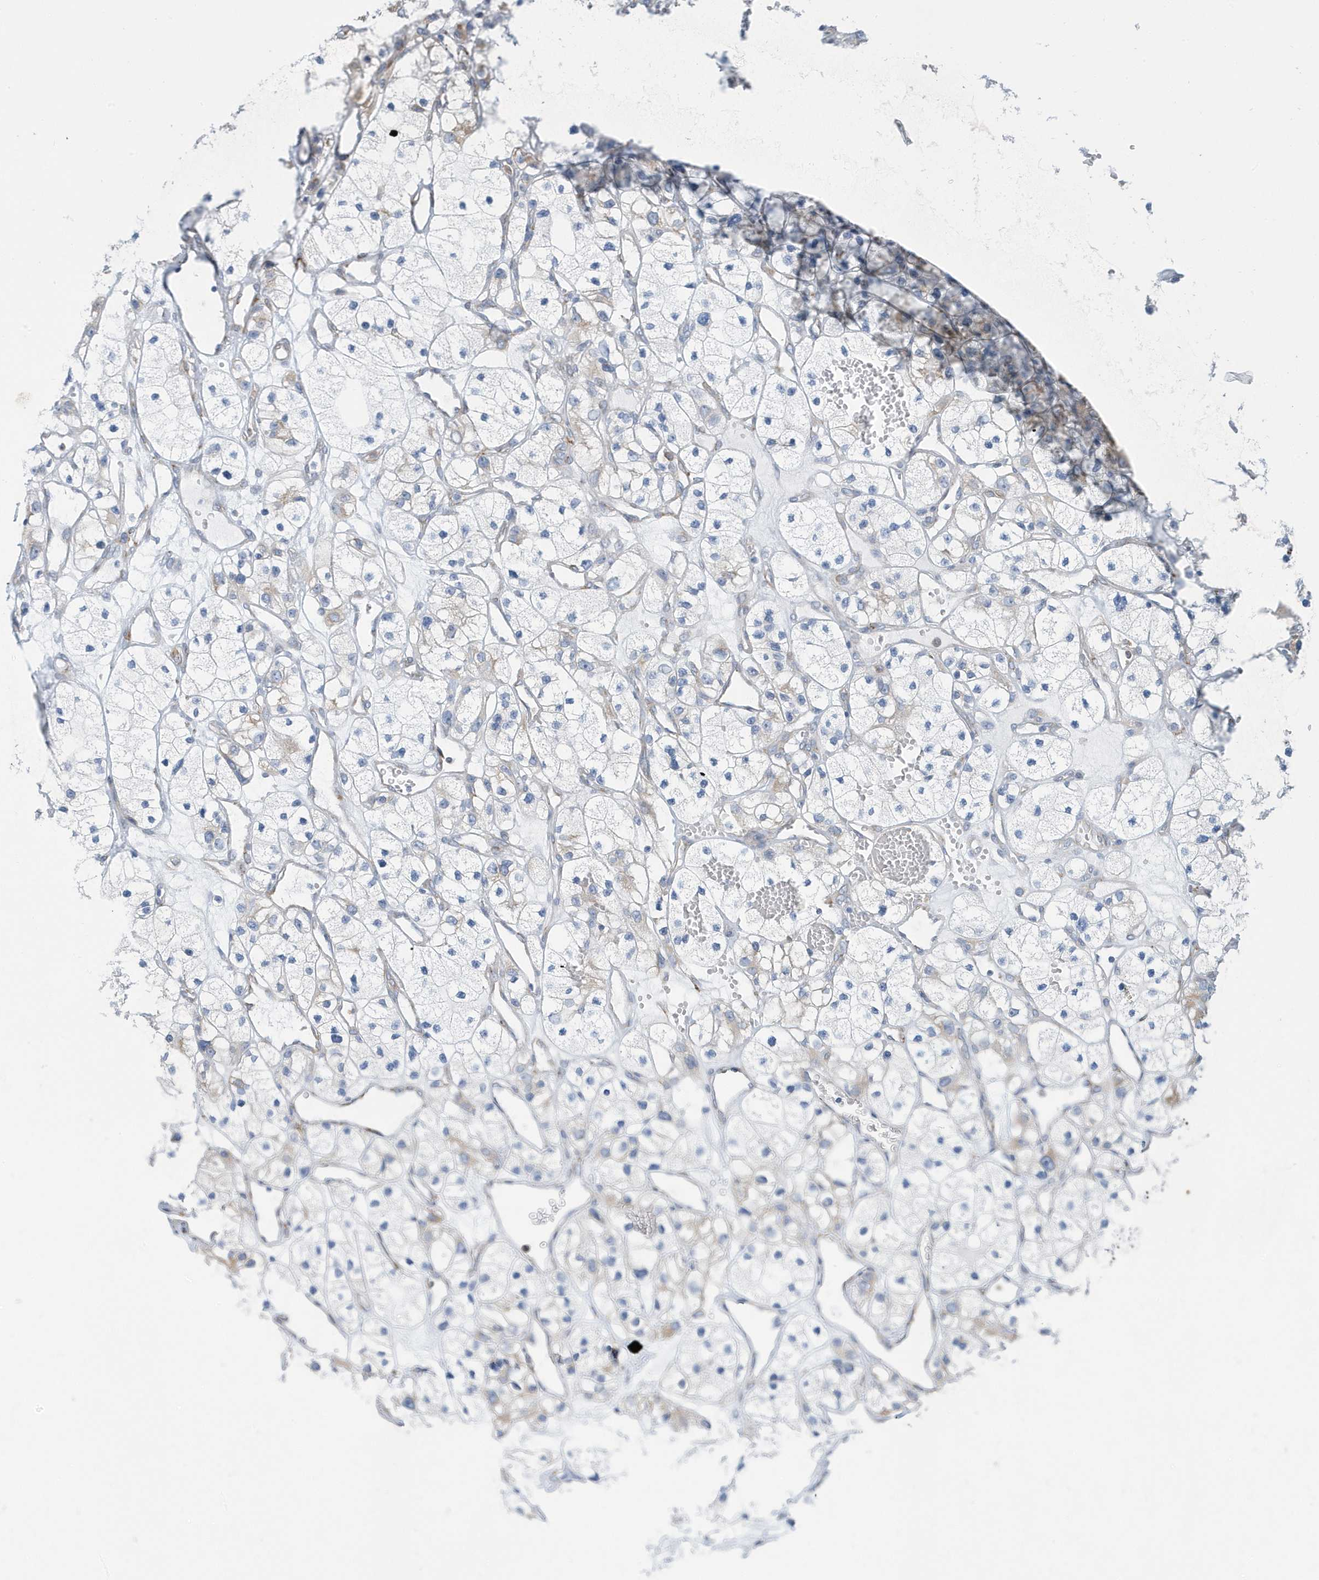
{"staining": {"intensity": "negative", "quantity": "none", "location": "none"}, "tissue": "renal cancer", "cell_type": "Tumor cells", "image_type": "cancer", "snomed": [{"axis": "morphology", "description": "Adenocarcinoma, NOS"}, {"axis": "topography", "description": "Kidney"}], "caption": "Protein analysis of adenocarcinoma (renal) shows no significant positivity in tumor cells. (Immunohistochemistry (ihc), brightfield microscopy, high magnification).", "gene": "DCAF1", "patient": {"sex": "female", "age": 57}}